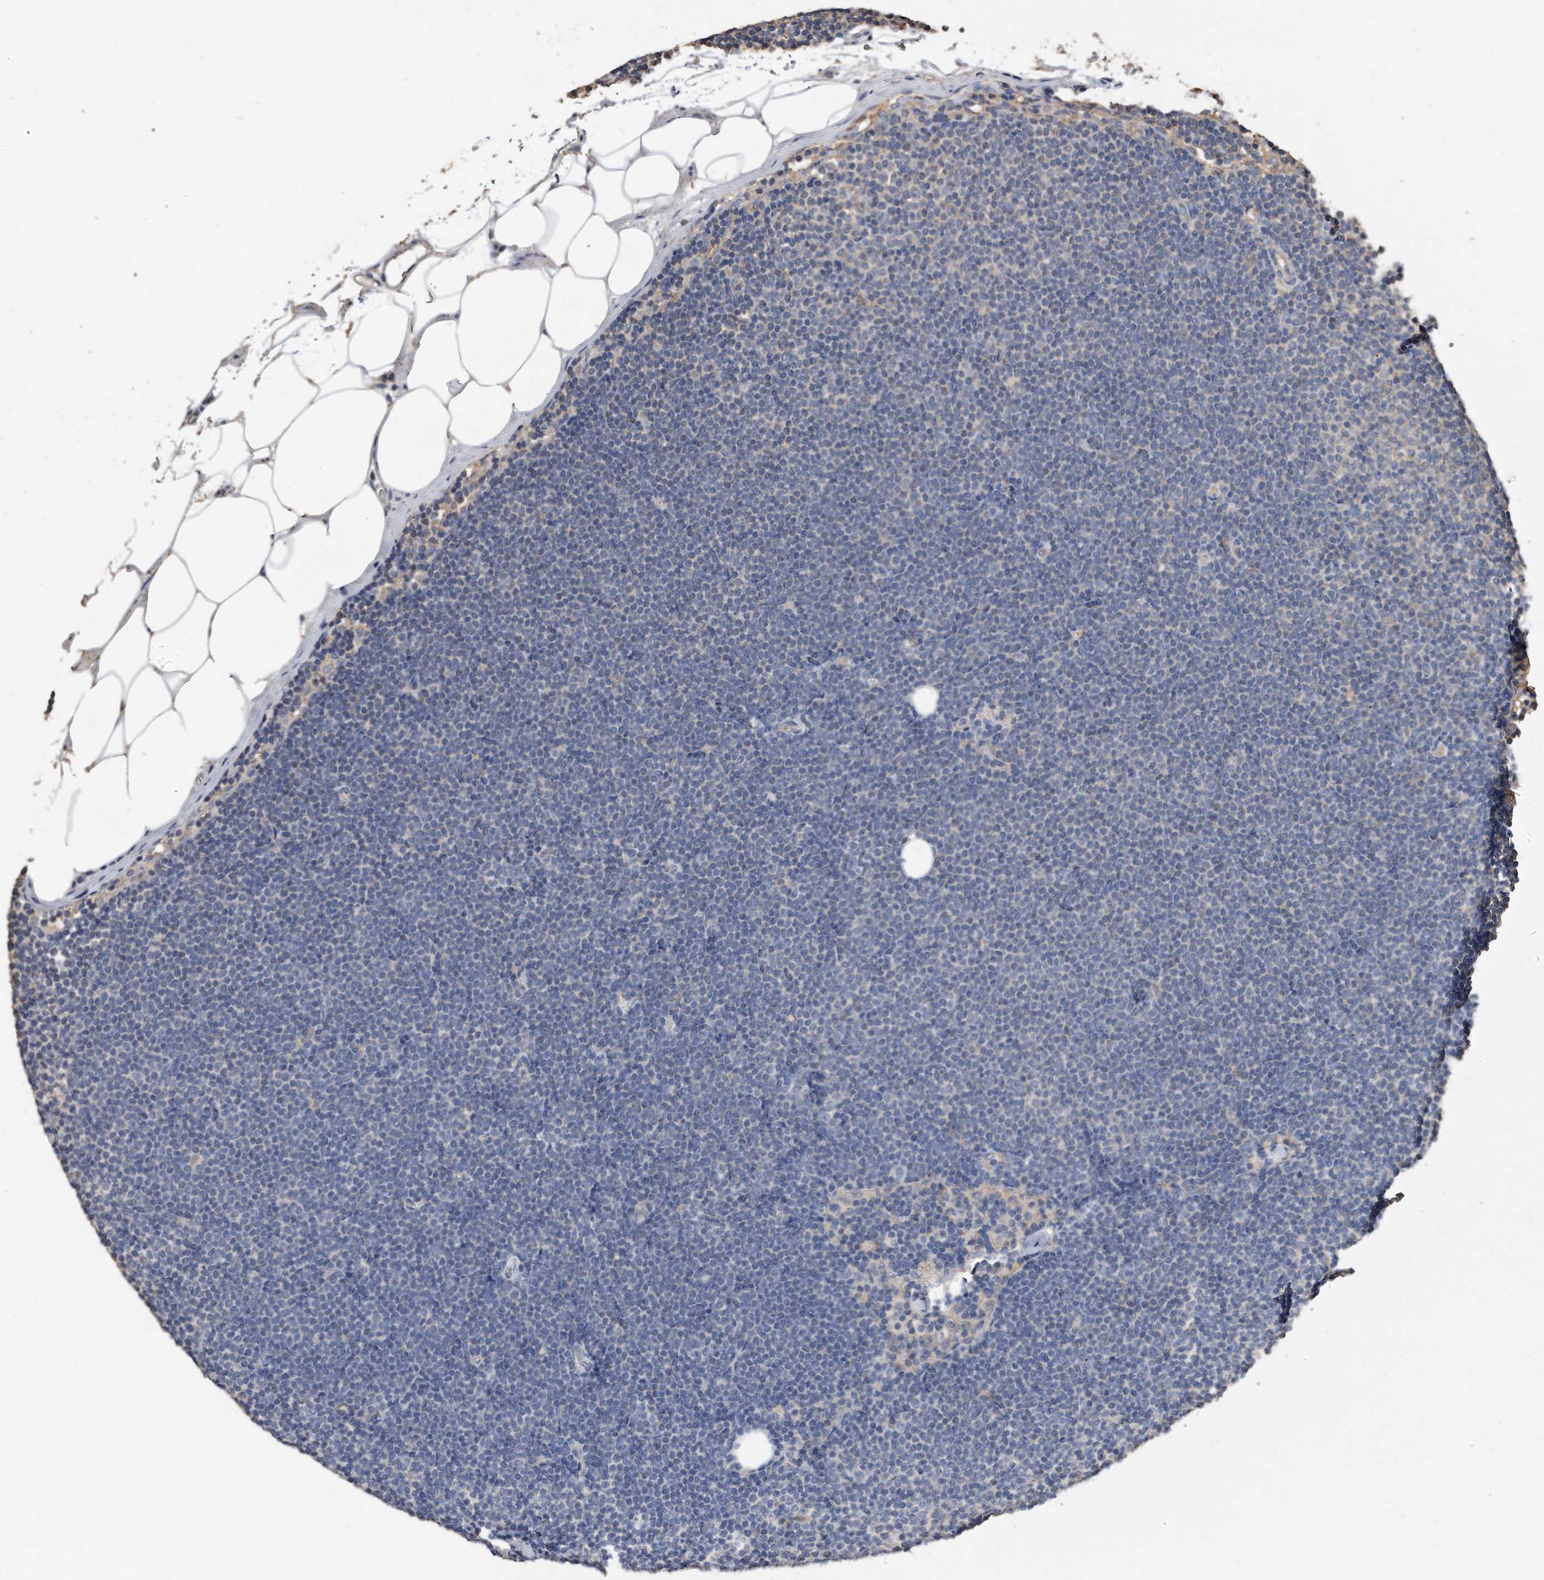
{"staining": {"intensity": "negative", "quantity": "none", "location": "none"}, "tissue": "lymphoma", "cell_type": "Tumor cells", "image_type": "cancer", "snomed": [{"axis": "morphology", "description": "Malignant lymphoma, non-Hodgkin's type, Low grade"}, {"axis": "topography", "description": "Lymph node"}], "caption": "Tumor cells are negative for protein expression in human lymphoma.", "gene": "CDCP1", "patient": {"sex": "female", "age": 53}}